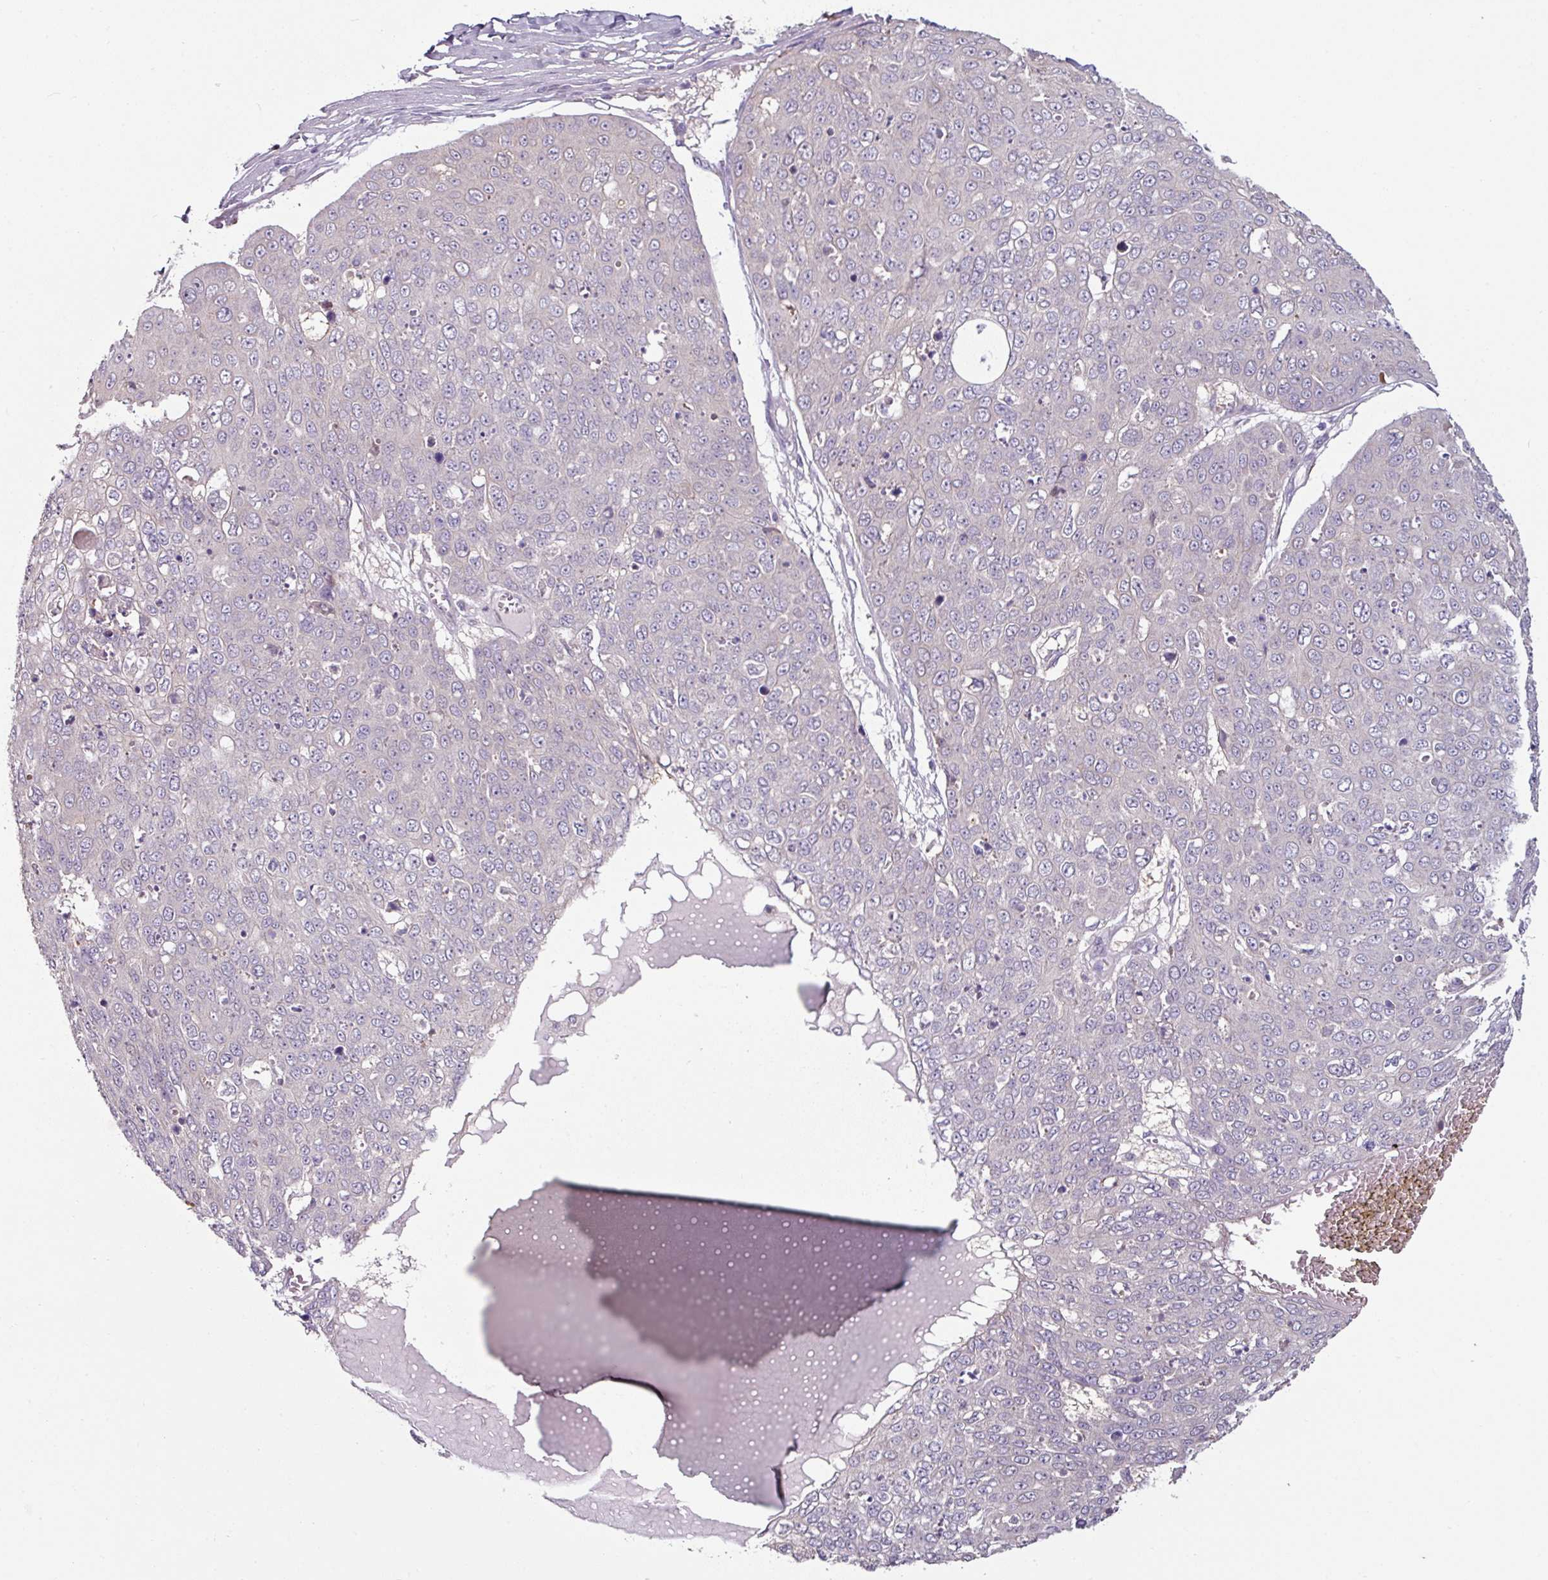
{"staining": {"intensity": "negative", "quantity": "none", "location": "none"}, "tissue": "skin cancer", "cell_type": "Tumor cells", "image_type": "cancer", "snomed": [{"axis": "morphology", "description": "Squamous cell carcinoma, NOS"}, {"axis": "topography", "description": "Skin"}], "caption": "An immunohistochemistry micrograph of skin cancer is shown. There is no staining in tumor cells of skin cancer. Nuclei are stained in blue.", "gene": "MTMR14", "patient": {"sex": "male", "age": 71}}